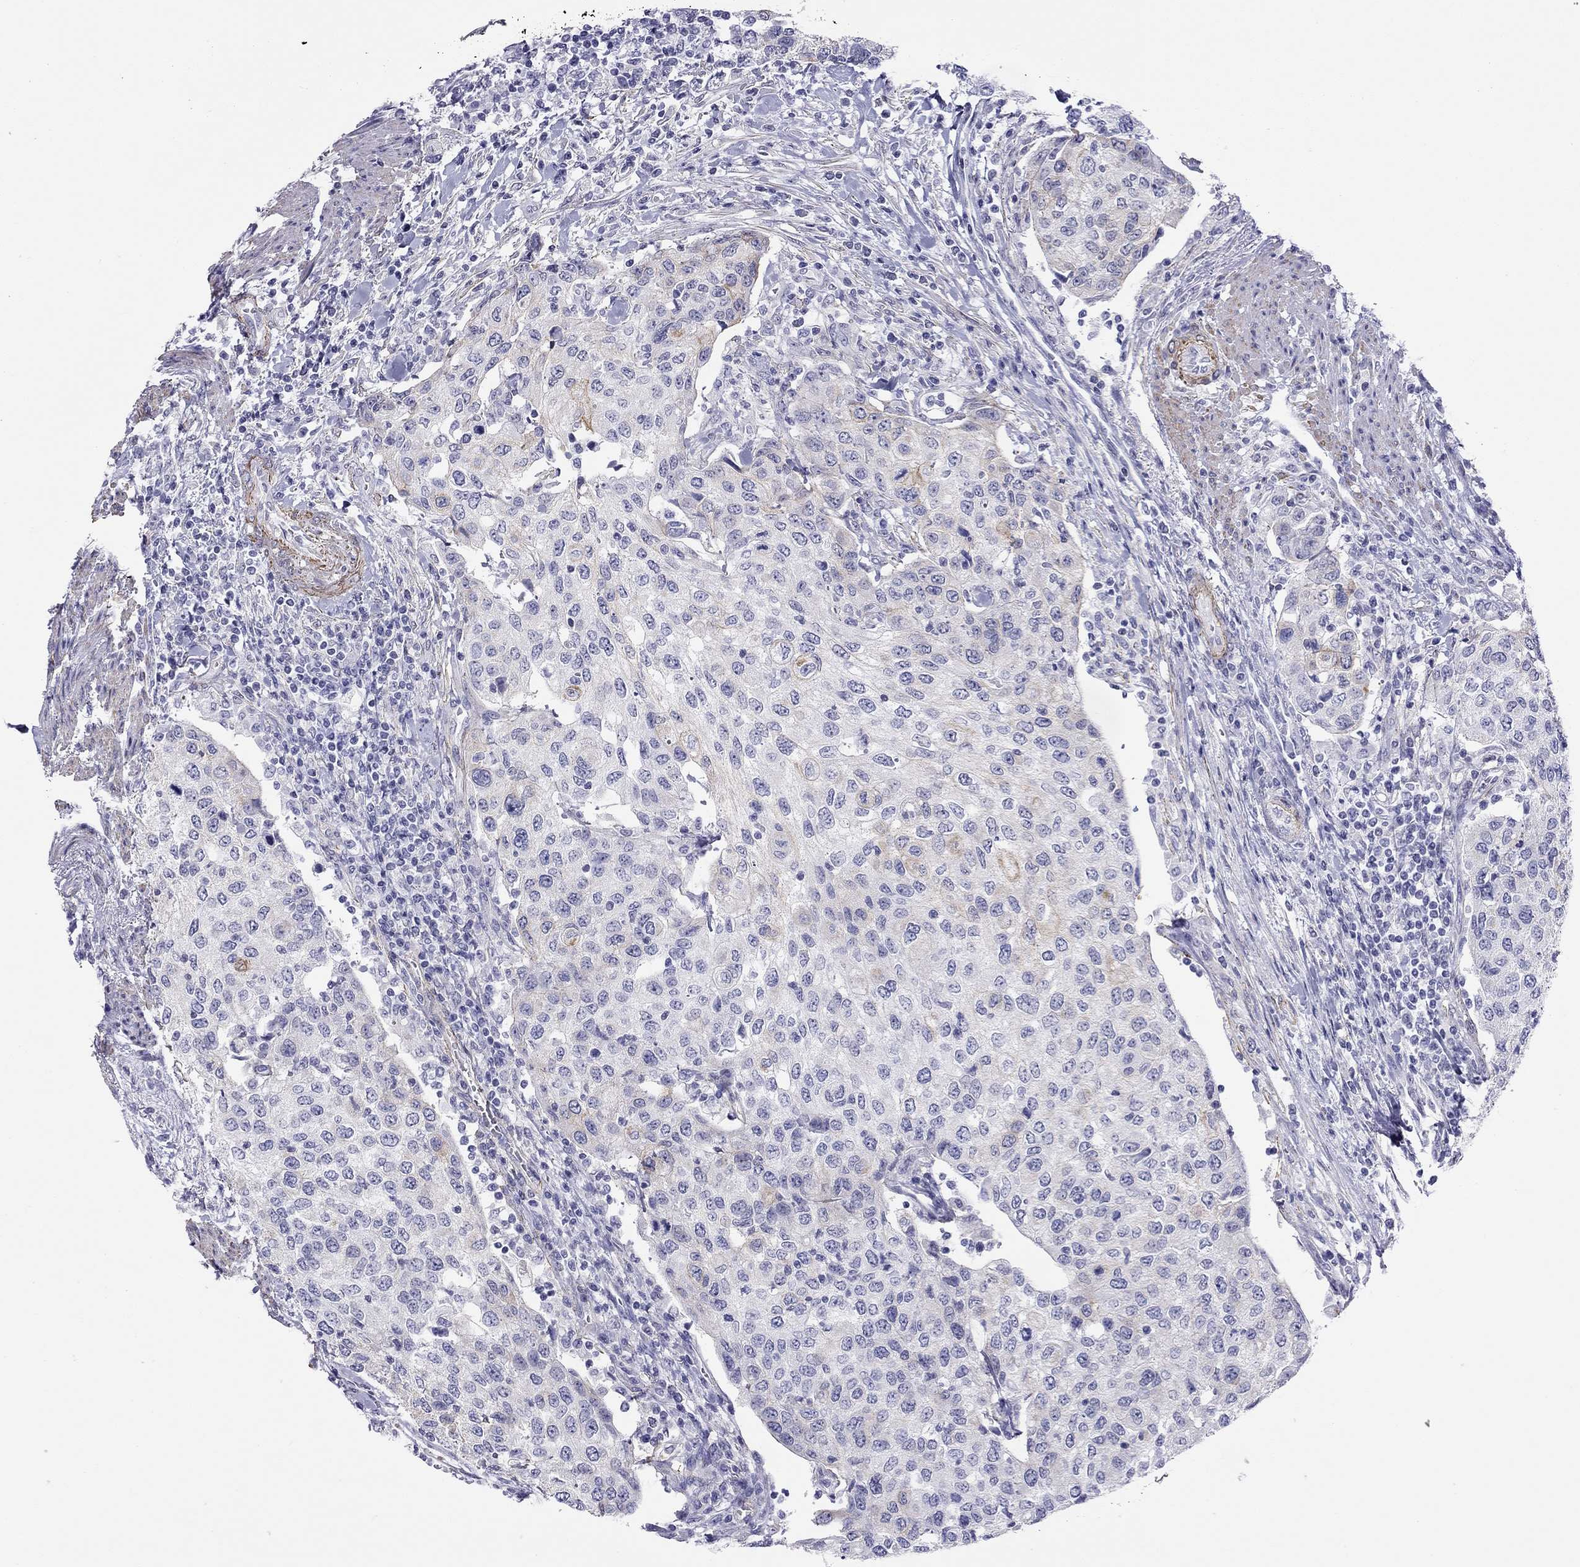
{"staining": {"intensity": "weak", "quantity": "<25%", "location": "cytoplasmic/membranous"}, "tissue": "urothelial cancer", "cell_type": "Tumor cells", "image_type": "cancer", "snomed": [{"axis": "morphology", "description": "Urothelial carcinoma, High grade"}, {"axis": "topography", "description": "Urinary bladder"}], "caption": "DAB immunohistochemical staining of human urothelial cancer demonstrates no significant staining in tumor cells. (DAB (3,3'-diaminobenzidine) IHC visualized using brightfield microscopy, high magnification).", "gene": "MYMX", "patient": {"sex": "female", "age": 78}}